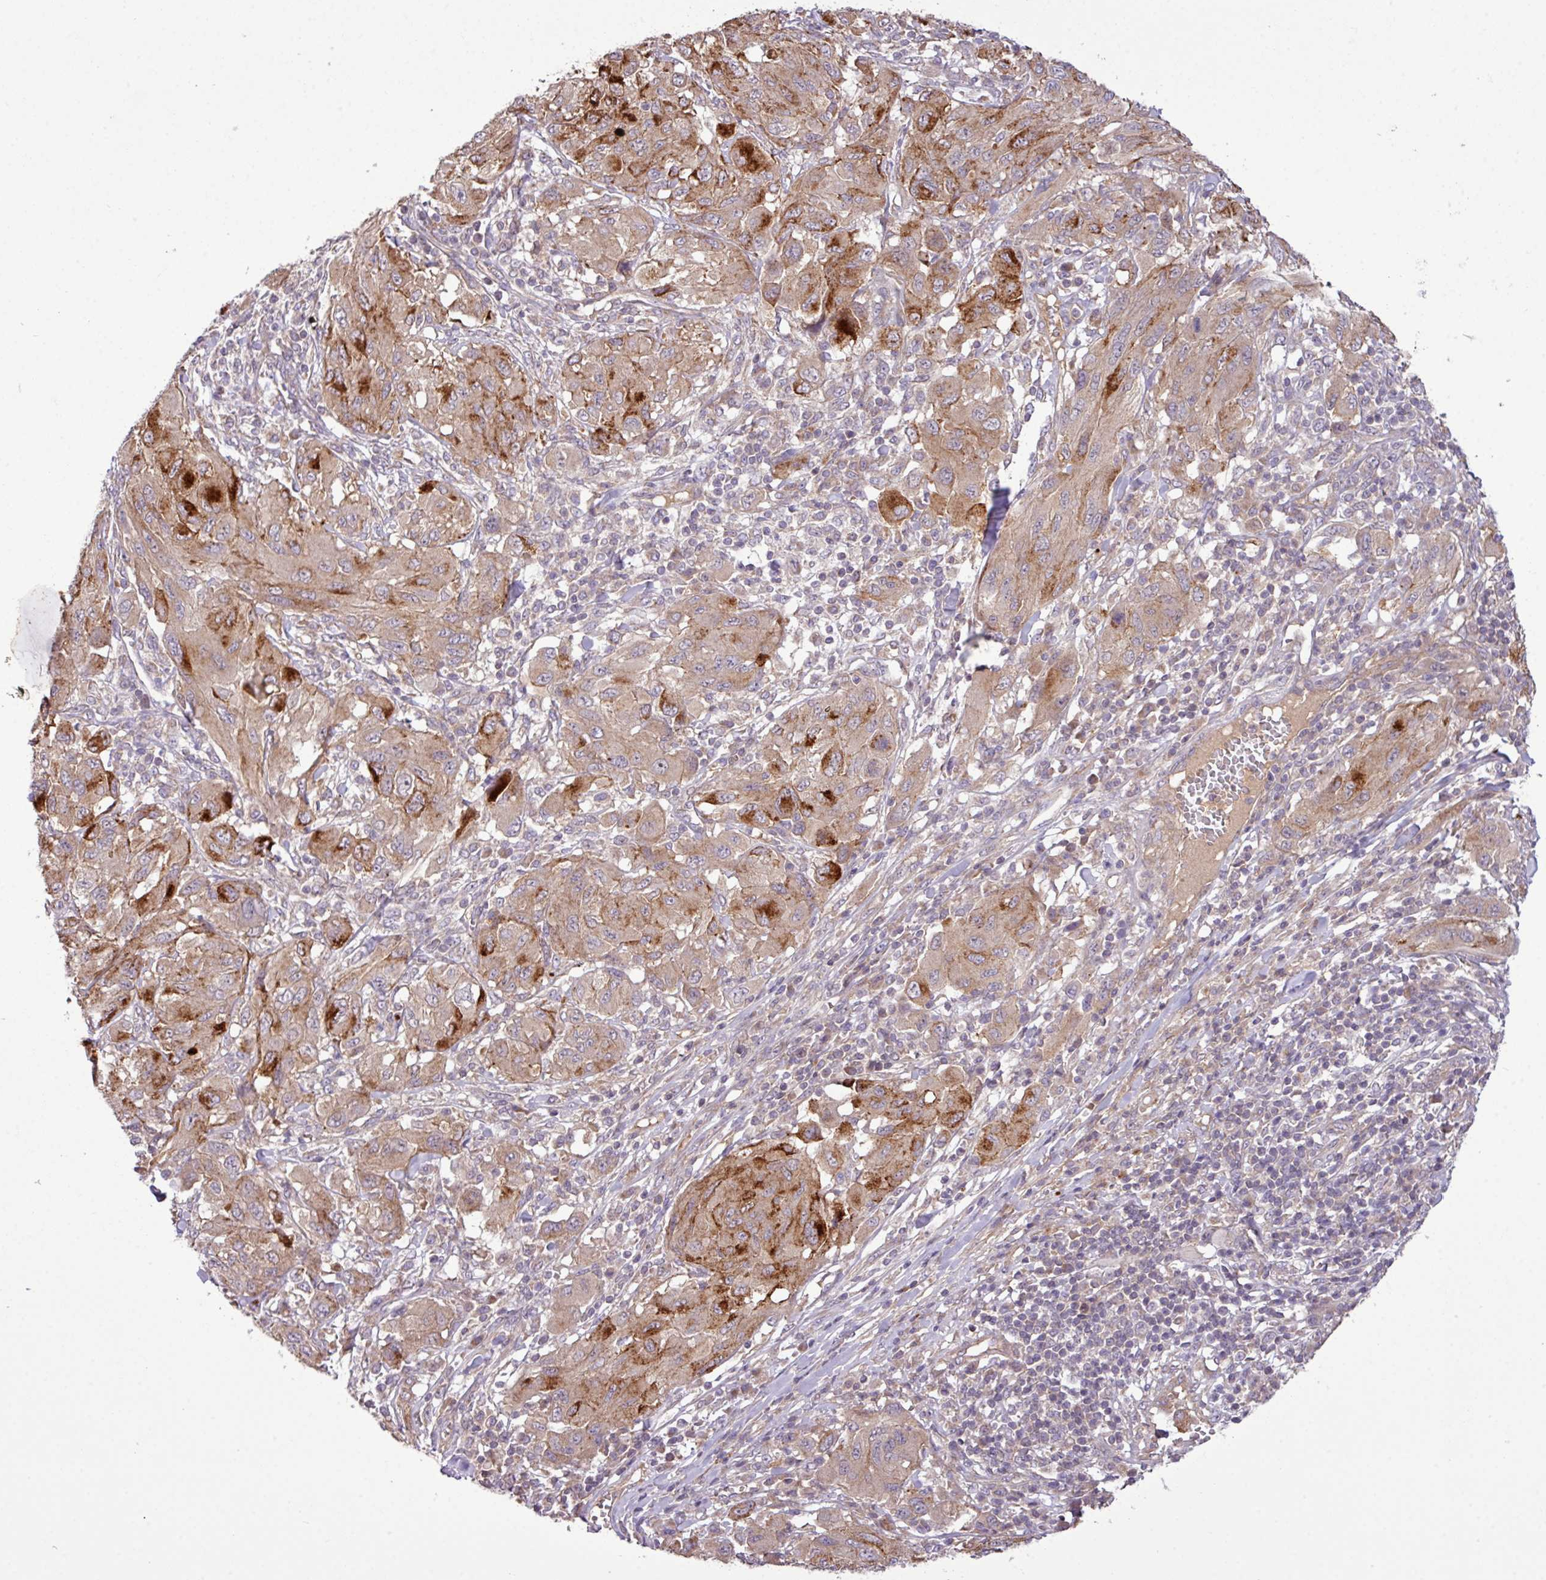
{"staining": {"intensity": "strong", "quantity": "25%-75%", "location": "cytoplasmic/membranous"}, "tissue": "melanoma", "cell_type": "Tumor cells", "image_type": "cancer", "snomed": [{"axis": "morphology", "description": "Malignant melanoma, NOS"}, {"axis": "topography", "description": "Skin"}], "caption": "DAB immunohistochemical staining of malignant melanoma demonstrates strong cytoplasmic/membranous protein positivity in approximately 25%-75% of tumor cells.", "gene": "XIAP", "patient": {"sex": "female", "age": 91}}